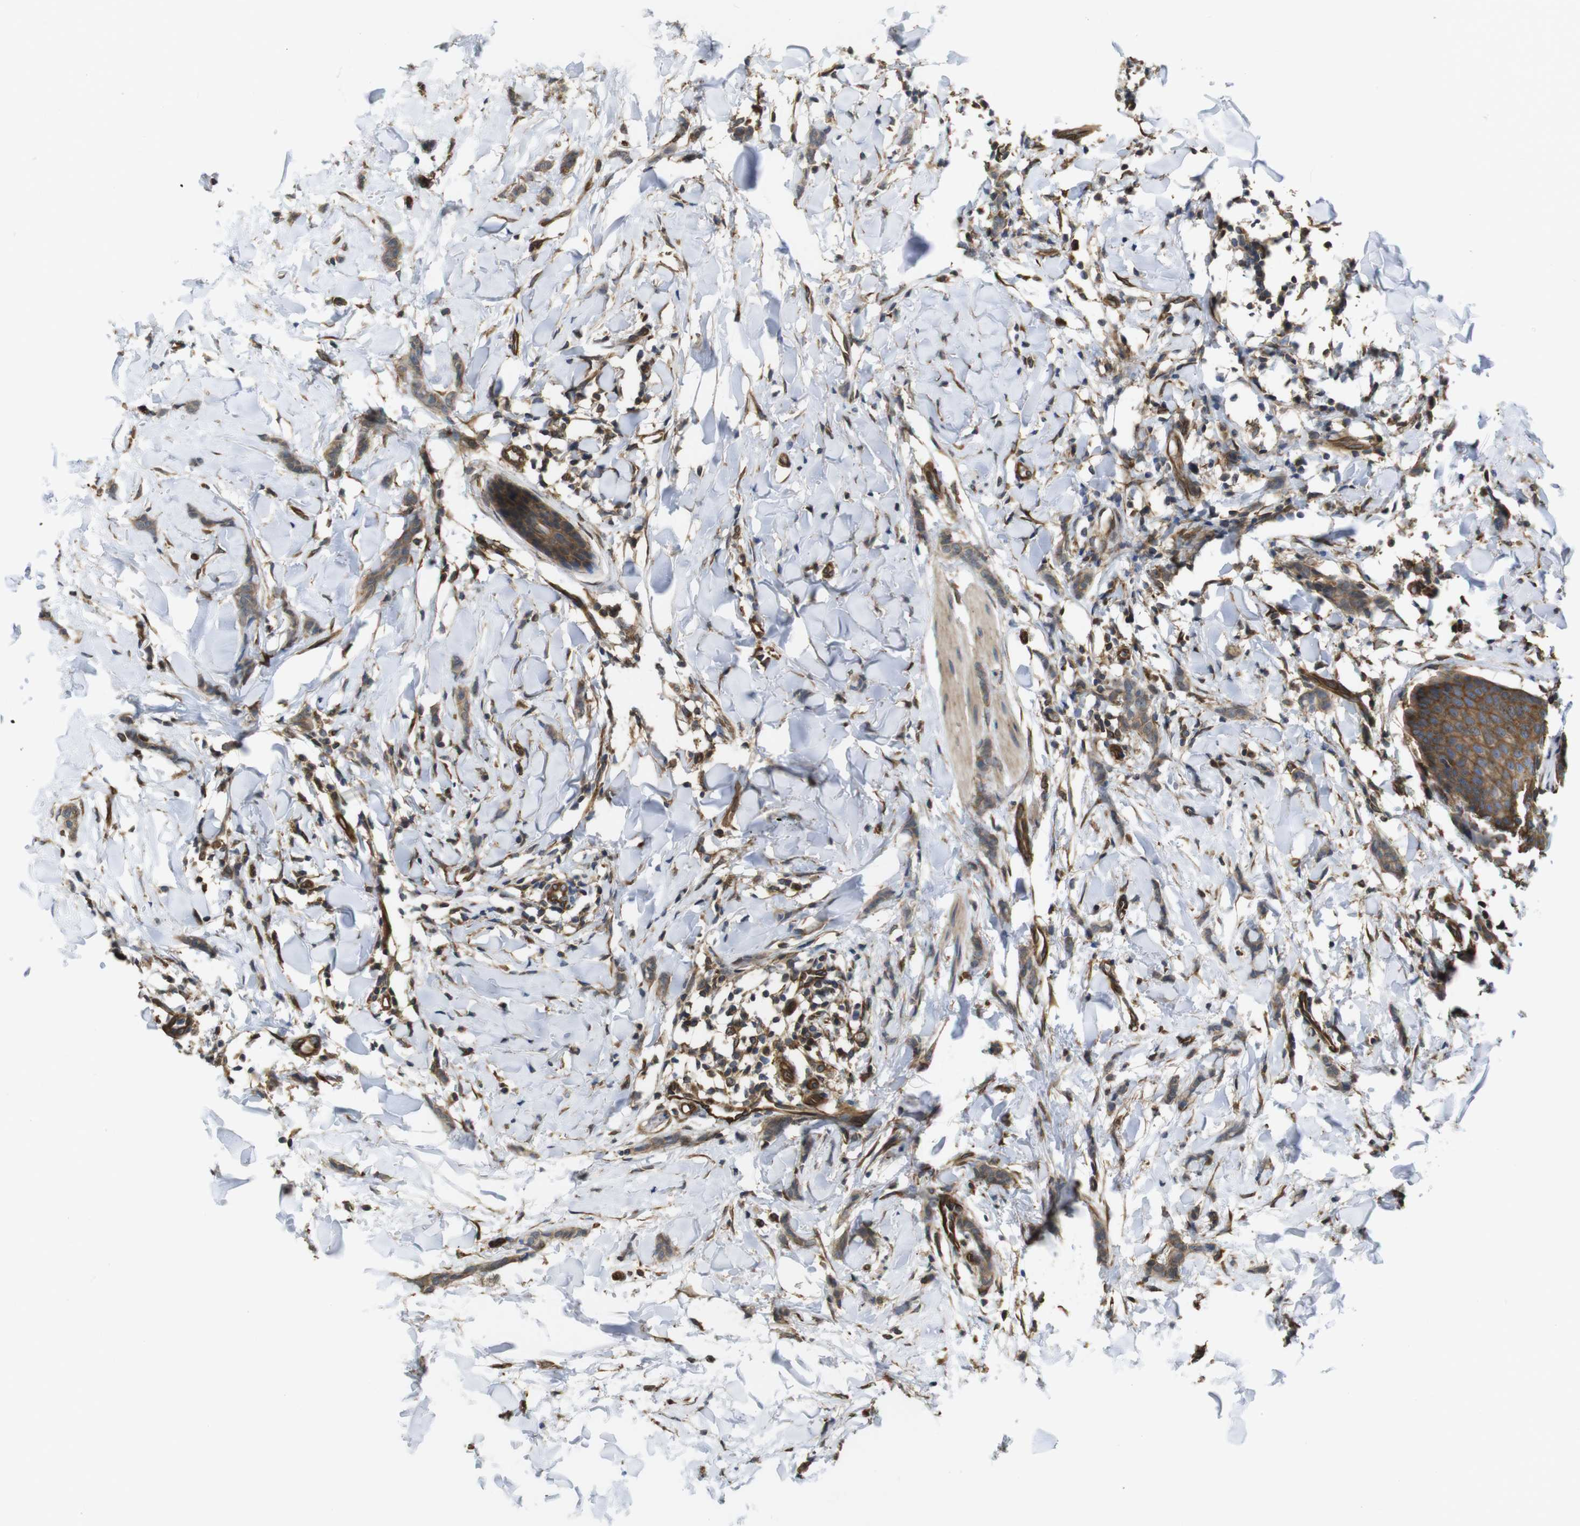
{"staining": {"intensity": "moderate", "quantity": ">75%", "location": "cytoplasmic/membranous"}, "tissue": "breast cancer", "cell_type": "Tumor cells", "image_type": "cancer", "snomed": [{"axis": "morphology", "description": "Lobular carcinoma"}, {"axis": "topography", "description": "Skin"}, {"axis": "topography", "description": "Breast"}], "caption": "A photomicrograph showing moderate cytoplasmic/membranous expression in approximately >75% of tumor cells in breast cancer (lobular carcinoma), as visualized by brown immunohistochemical staining.", "gene": "ZDHHC5", "patient": {"sex": "female", "age": 46}}